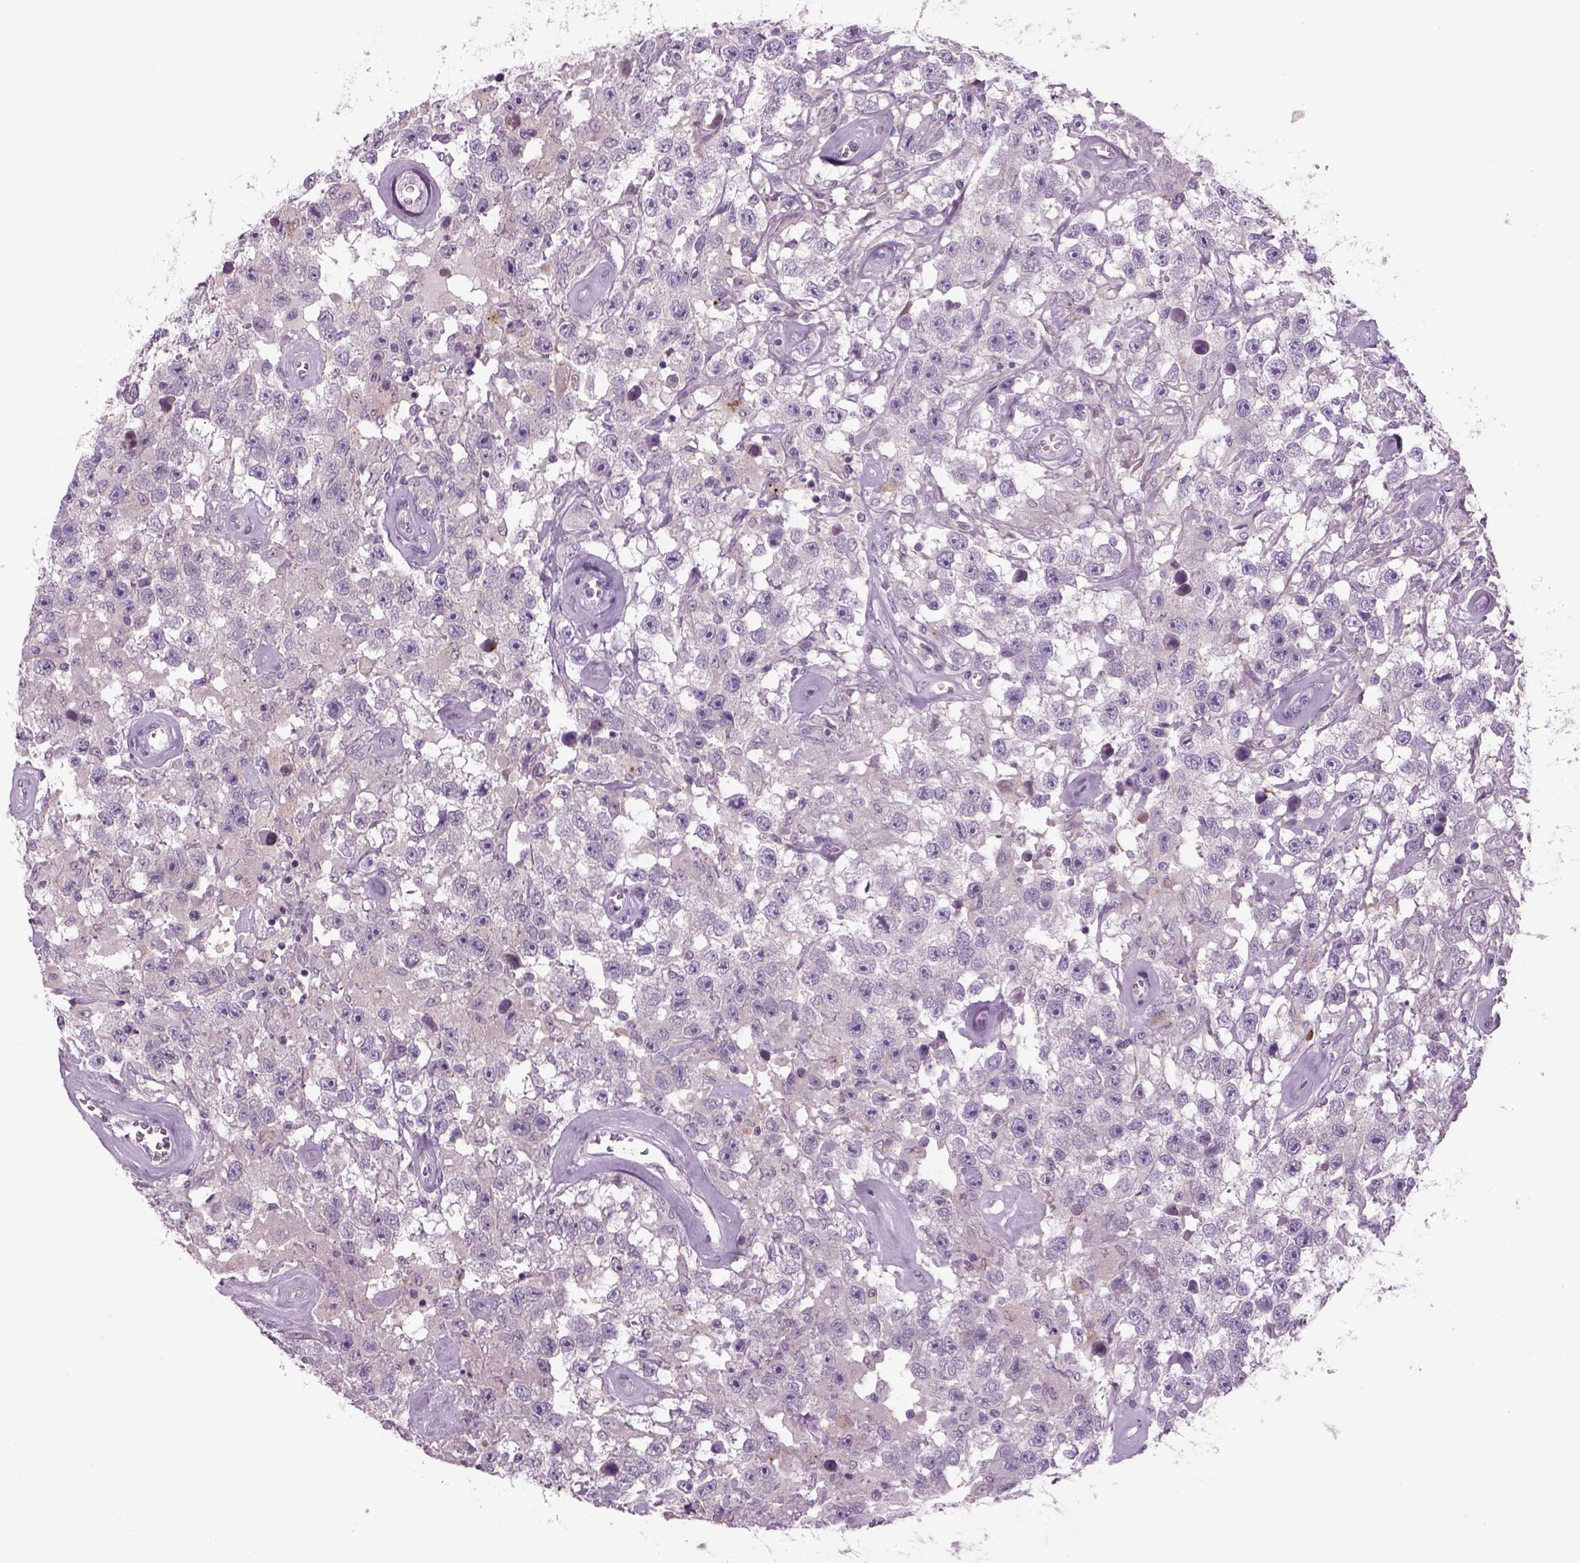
{"staining": {"intensity": "negative", "quantity": "none", "location": "none"}, "tissue": "testis cancer", "cell_type": "Tumor cells", "image_type": "cancer", "snomed": [{"axis": "morphology", "description": "Seminoma, NOS"}, {"axis": "topography", "description": "Testis"}], "caption": "Tumor cells are negative for protein expression in human testis cancer.", "gene": "MDH1B", "patient": {"sex": "male", "age": 43}}